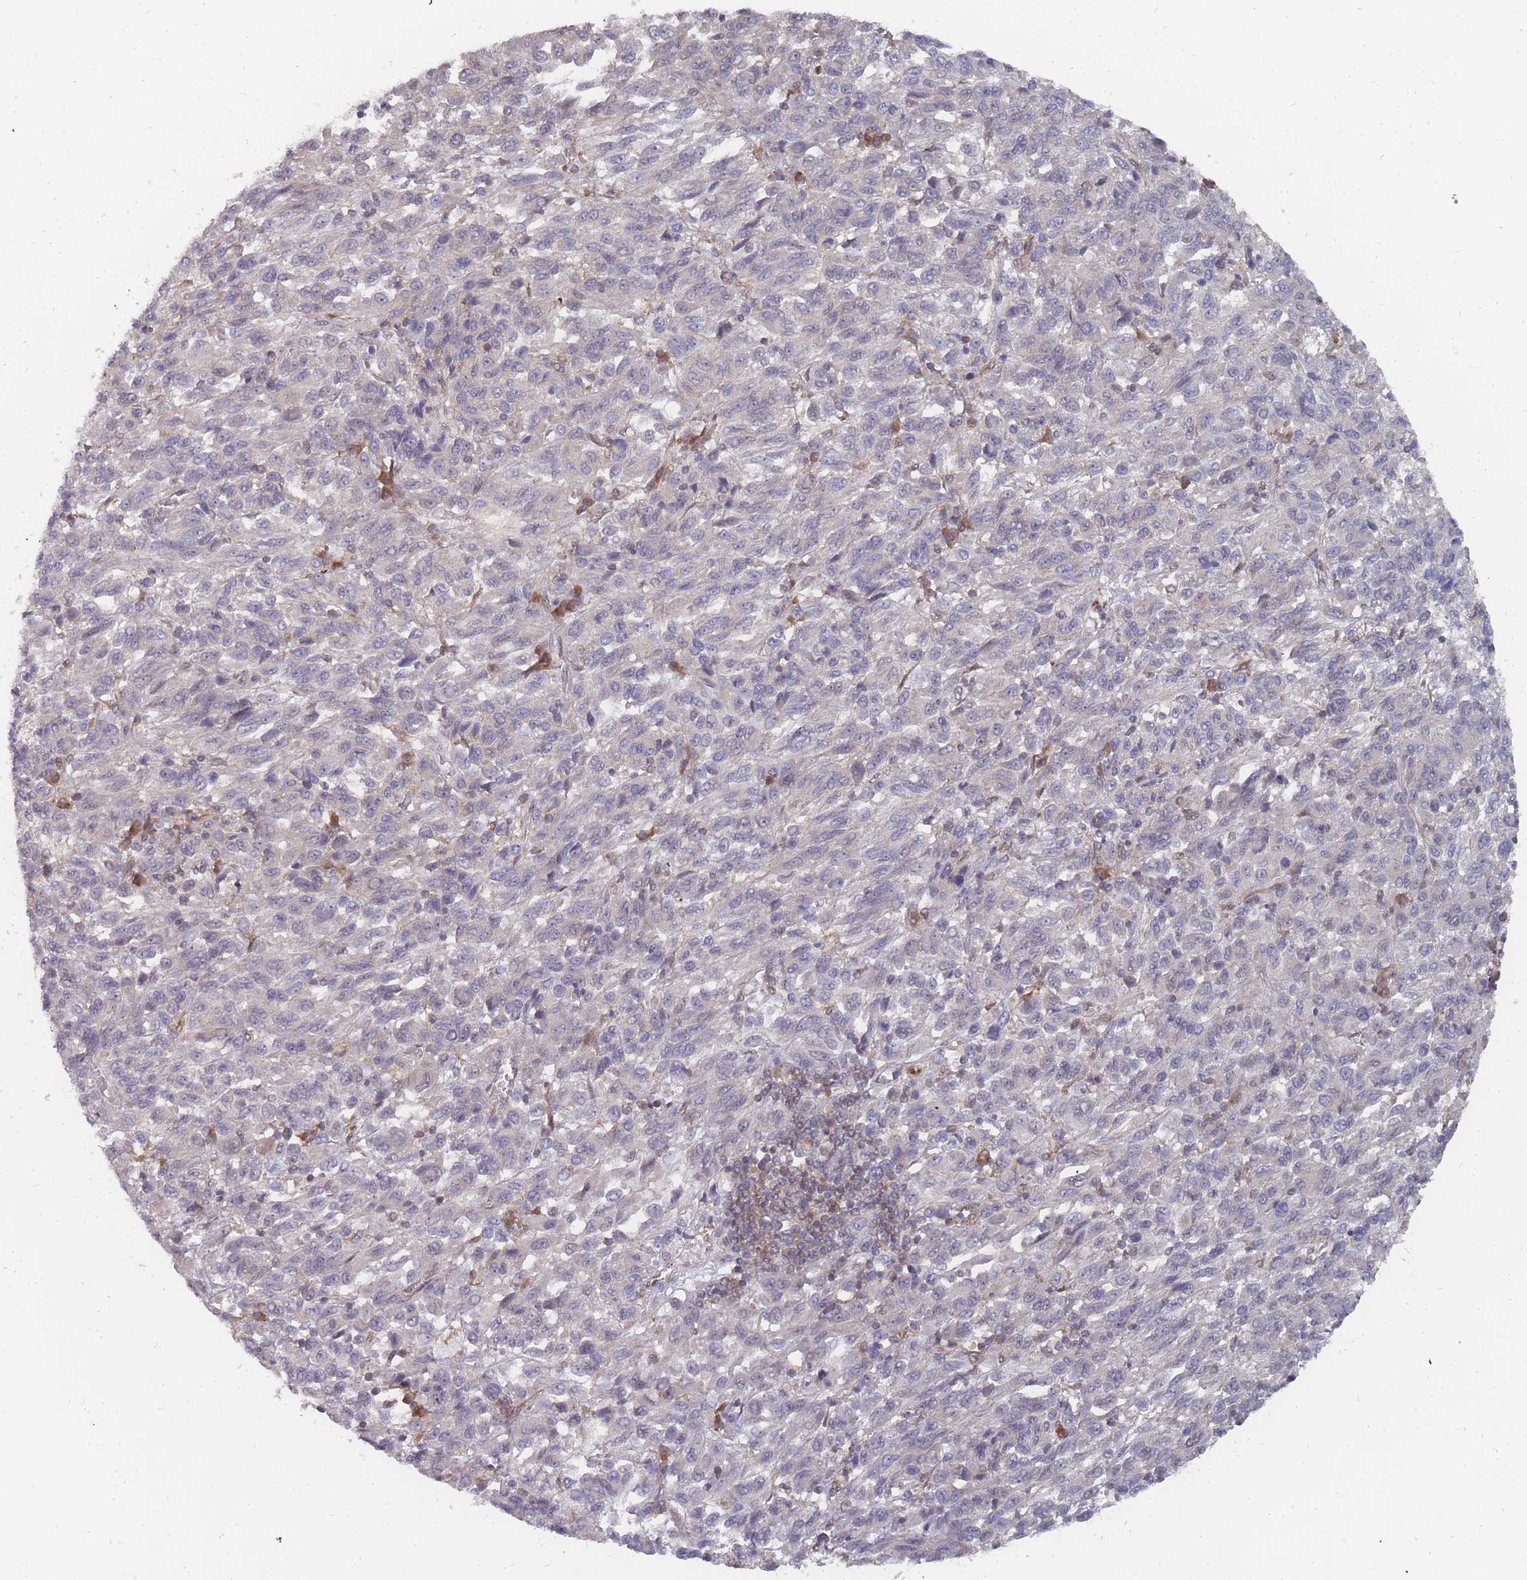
{"staining": {"intensity": "negative", "quantity": "none", "location": "none"}, "tissue": "melanoma", "cell_type": "Tumor cells", "image_type": "cancer", "snomed": [{"axis": "morphology", "description": "Malignant melanoma, Metastatic site"}, {"axis": "topography", "description": "Lung"}], "caption": "High magnification brightfield microscopy of malignant melanoma (metastatic site) stained with DAB (3,3'-diaminobenzidine) (brown) and counterstained with hematoxylin (blue): tumor cells show no significant expression.", "gene": "NKD1", "patient": {"sex": "male", "age": 64}}